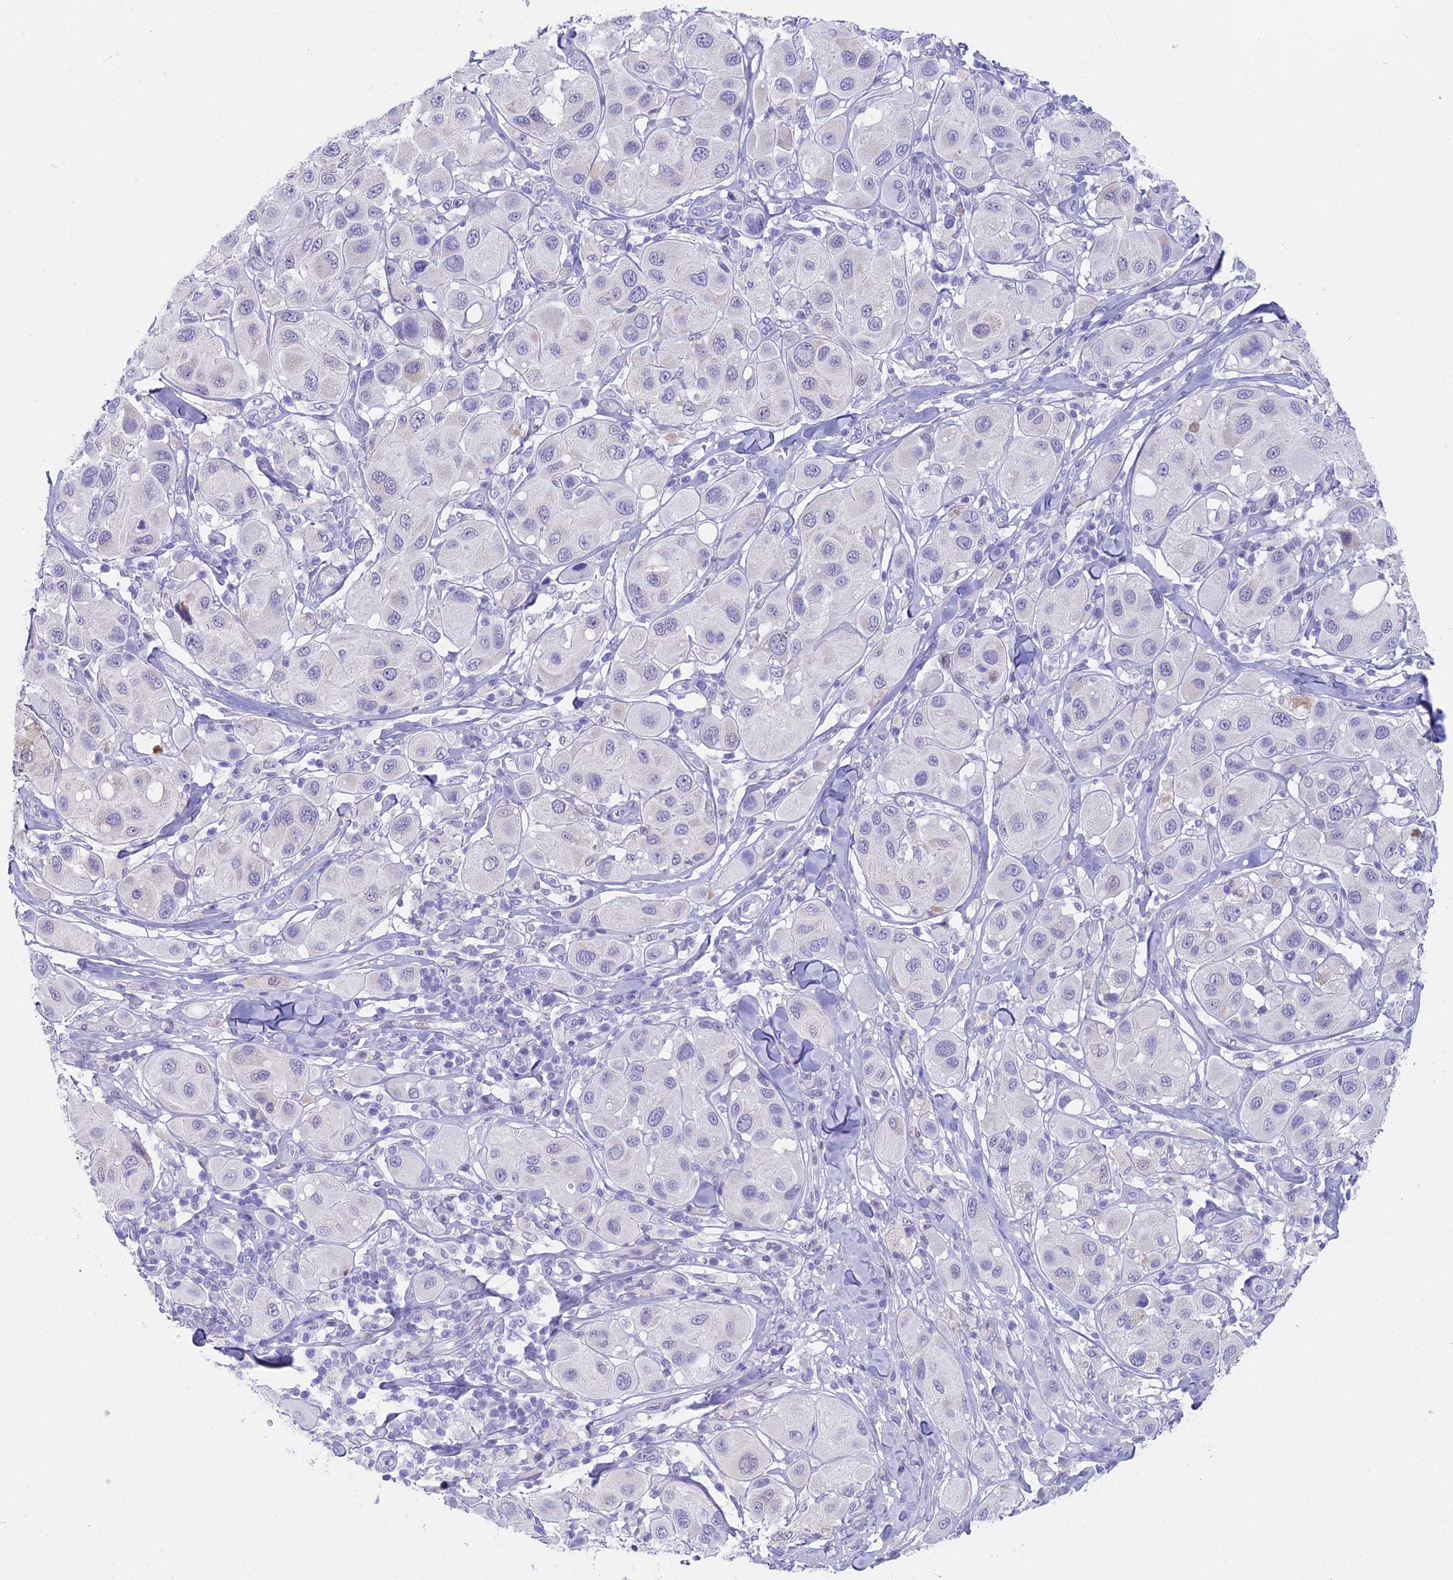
{"staining": {"intensity": "negative", "quantity": "none", "location": "none"}, "tissue": "melanoma", "cell_type": "Tumor cells", "image_type": "cancer", "snomed": [{"axis": "morphology", "description": "Malignant melanoma, Metastatic site"}, {"axis": "topography", "description": "Skin"}], "caption": "IHC photomicrograph of neoplastic tissue: human melanoma stained with DAB demonstrates no significant protein expression in tumor cells.", "gene": "CC2D2A", "patient": {"sex": "male", "age": 41}}